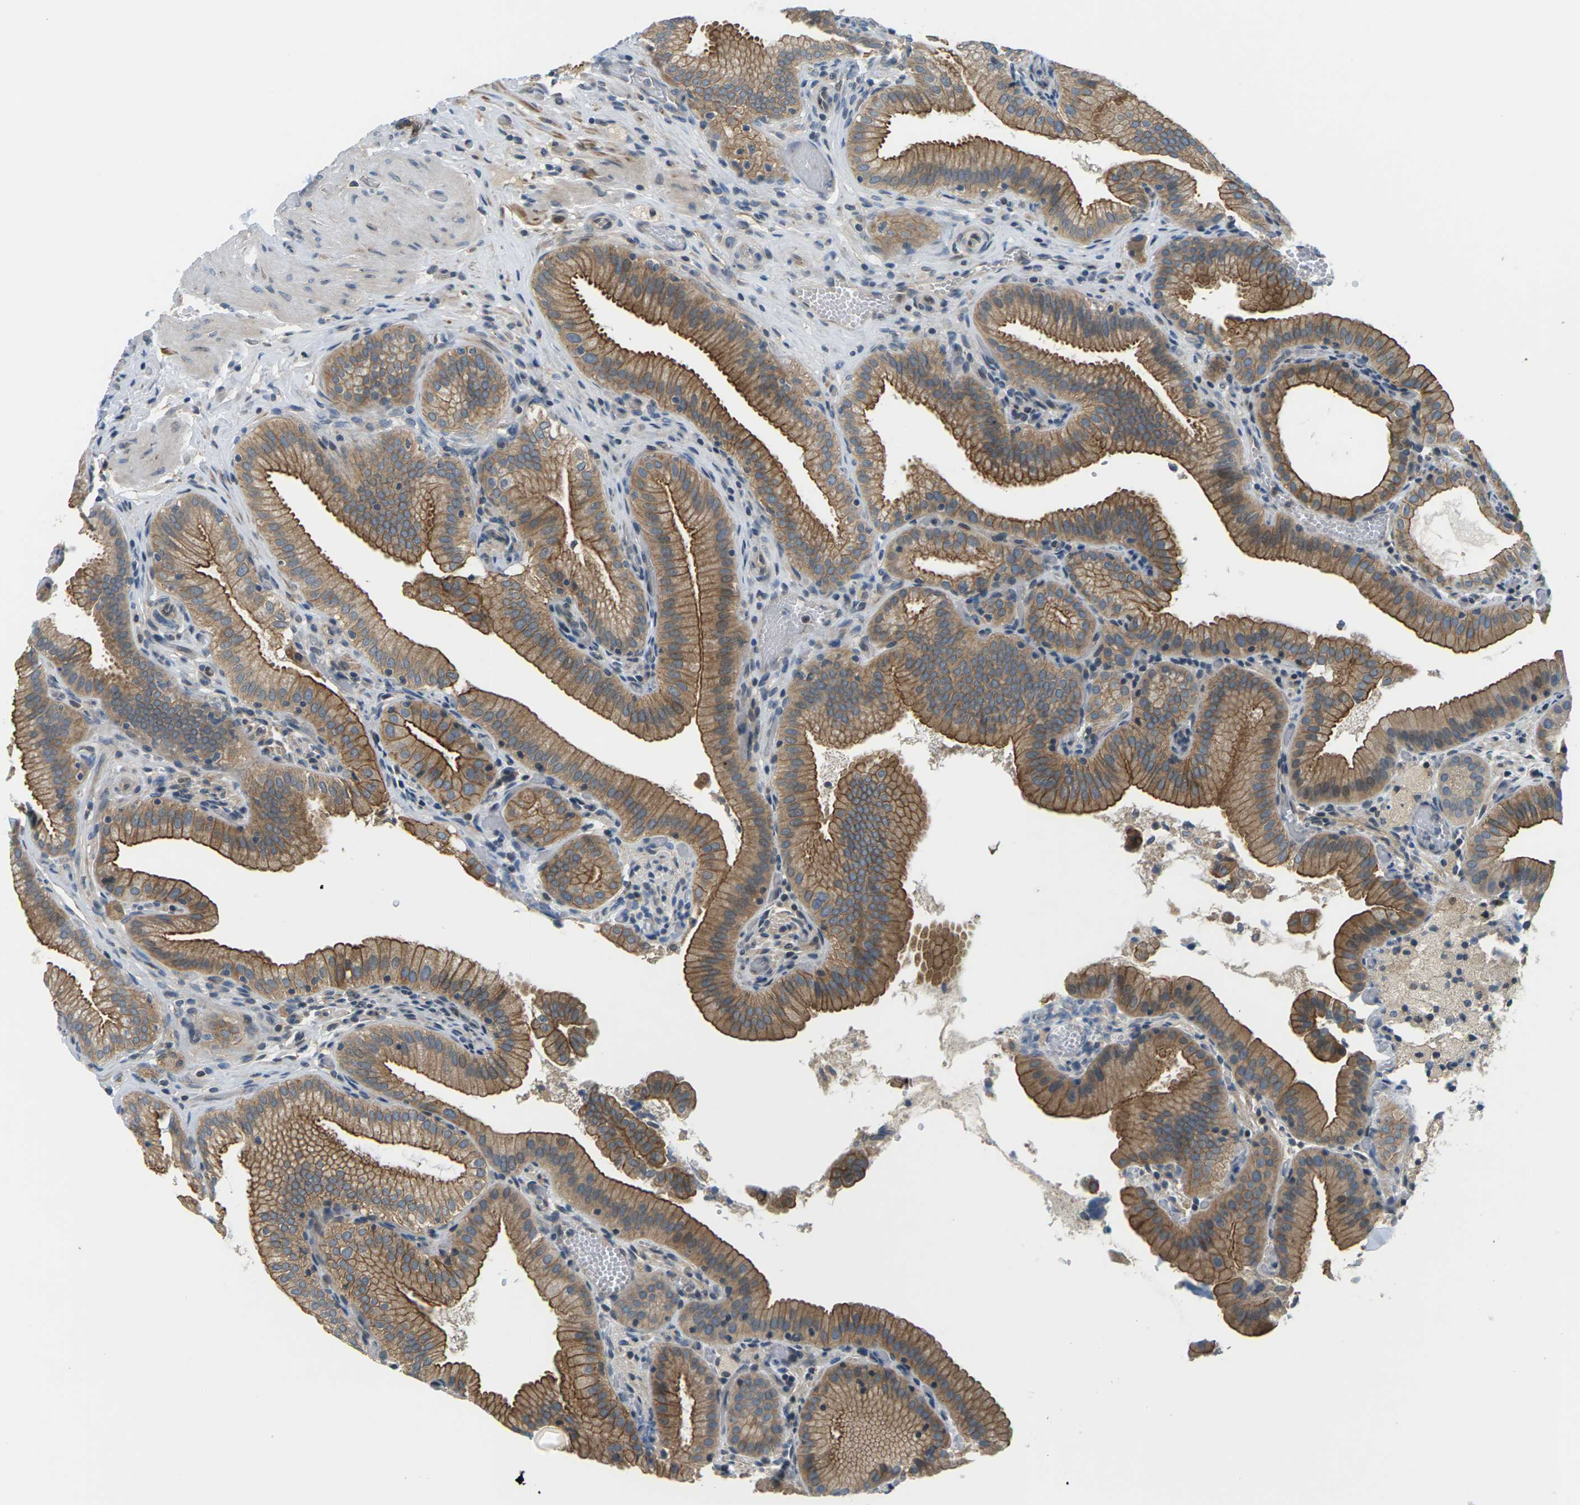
{"staining": {"intensity": "strong", "quantity": ">75%", "location": "cytoplasmic/membranous"}, "tissue": "gallbladder", "cell_type": "Glandular cells", "image_type": "normal", "snomed": [{"axis": "morphology", "description": "Normal tissue, NOS"}, {"axis": "topography", "description": "Gallbladder"}], "caption": "Human gallbladder stained for a protein (brown) demonstrates strong cytoplasmic/membranous positive positivity in approximately >75% of glandular cells.", "gene": "SLC13A3", "patient": {"sex": "male", "age": 54}}